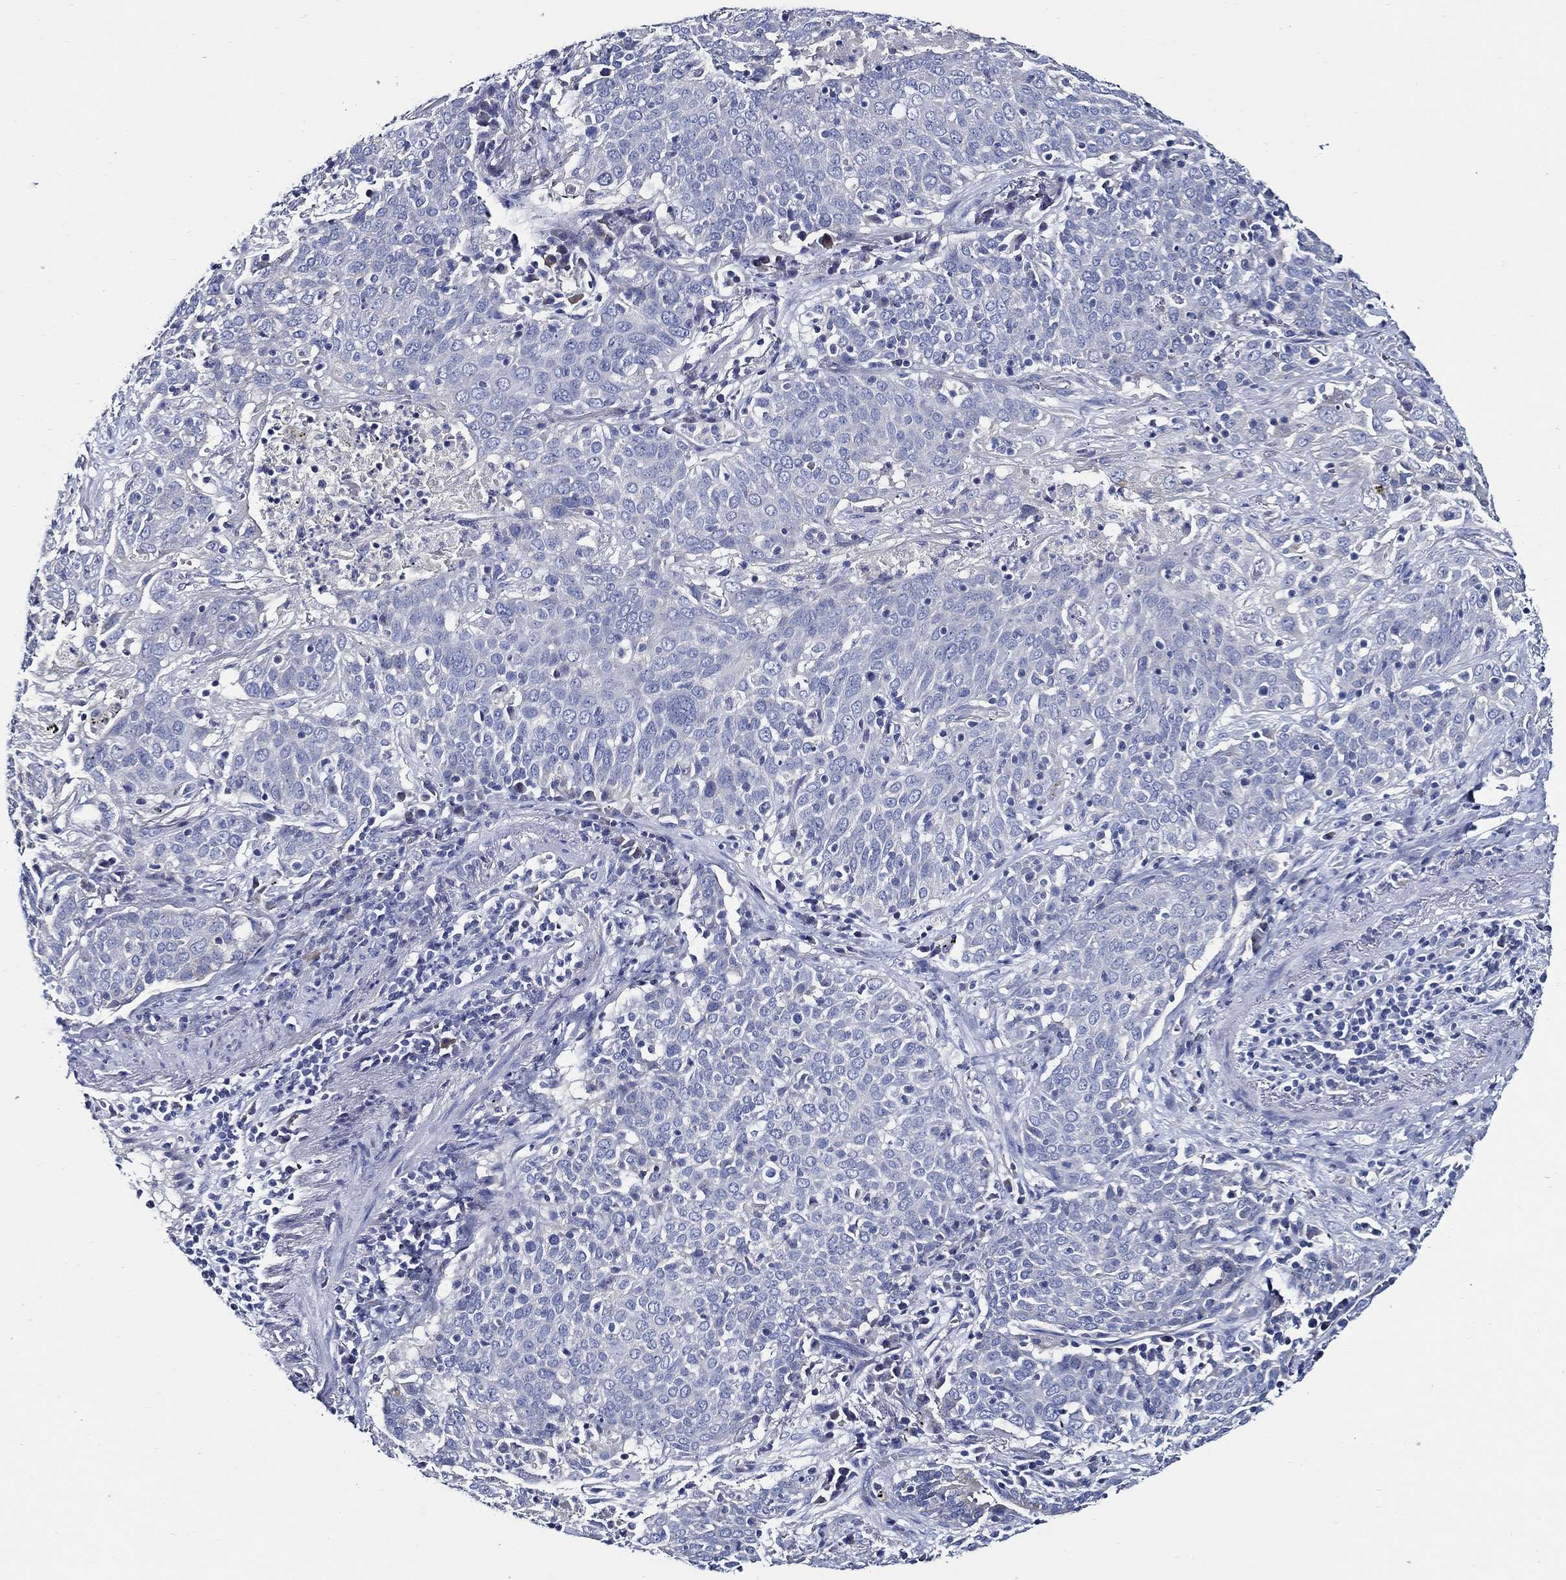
{"staining": {"intensity": "negative", "quantity": "none", "location": "none"}, "tissue": "lung cancer", "cell_type": "Tumor cells", "image_type": "cancer", "snomed": [{"axis": "morphology", "description": "Squamous cell carcinoma, NOS"}, {"axis": "topography", "description": "Lung"}], "caption": "A high-resolution photomicrograph shows IHC staining of lung cancer, which shows no significant positivity in tumor cells.", "gene": "SKOR1", "patient": {"sex": "male", "age": 82}}